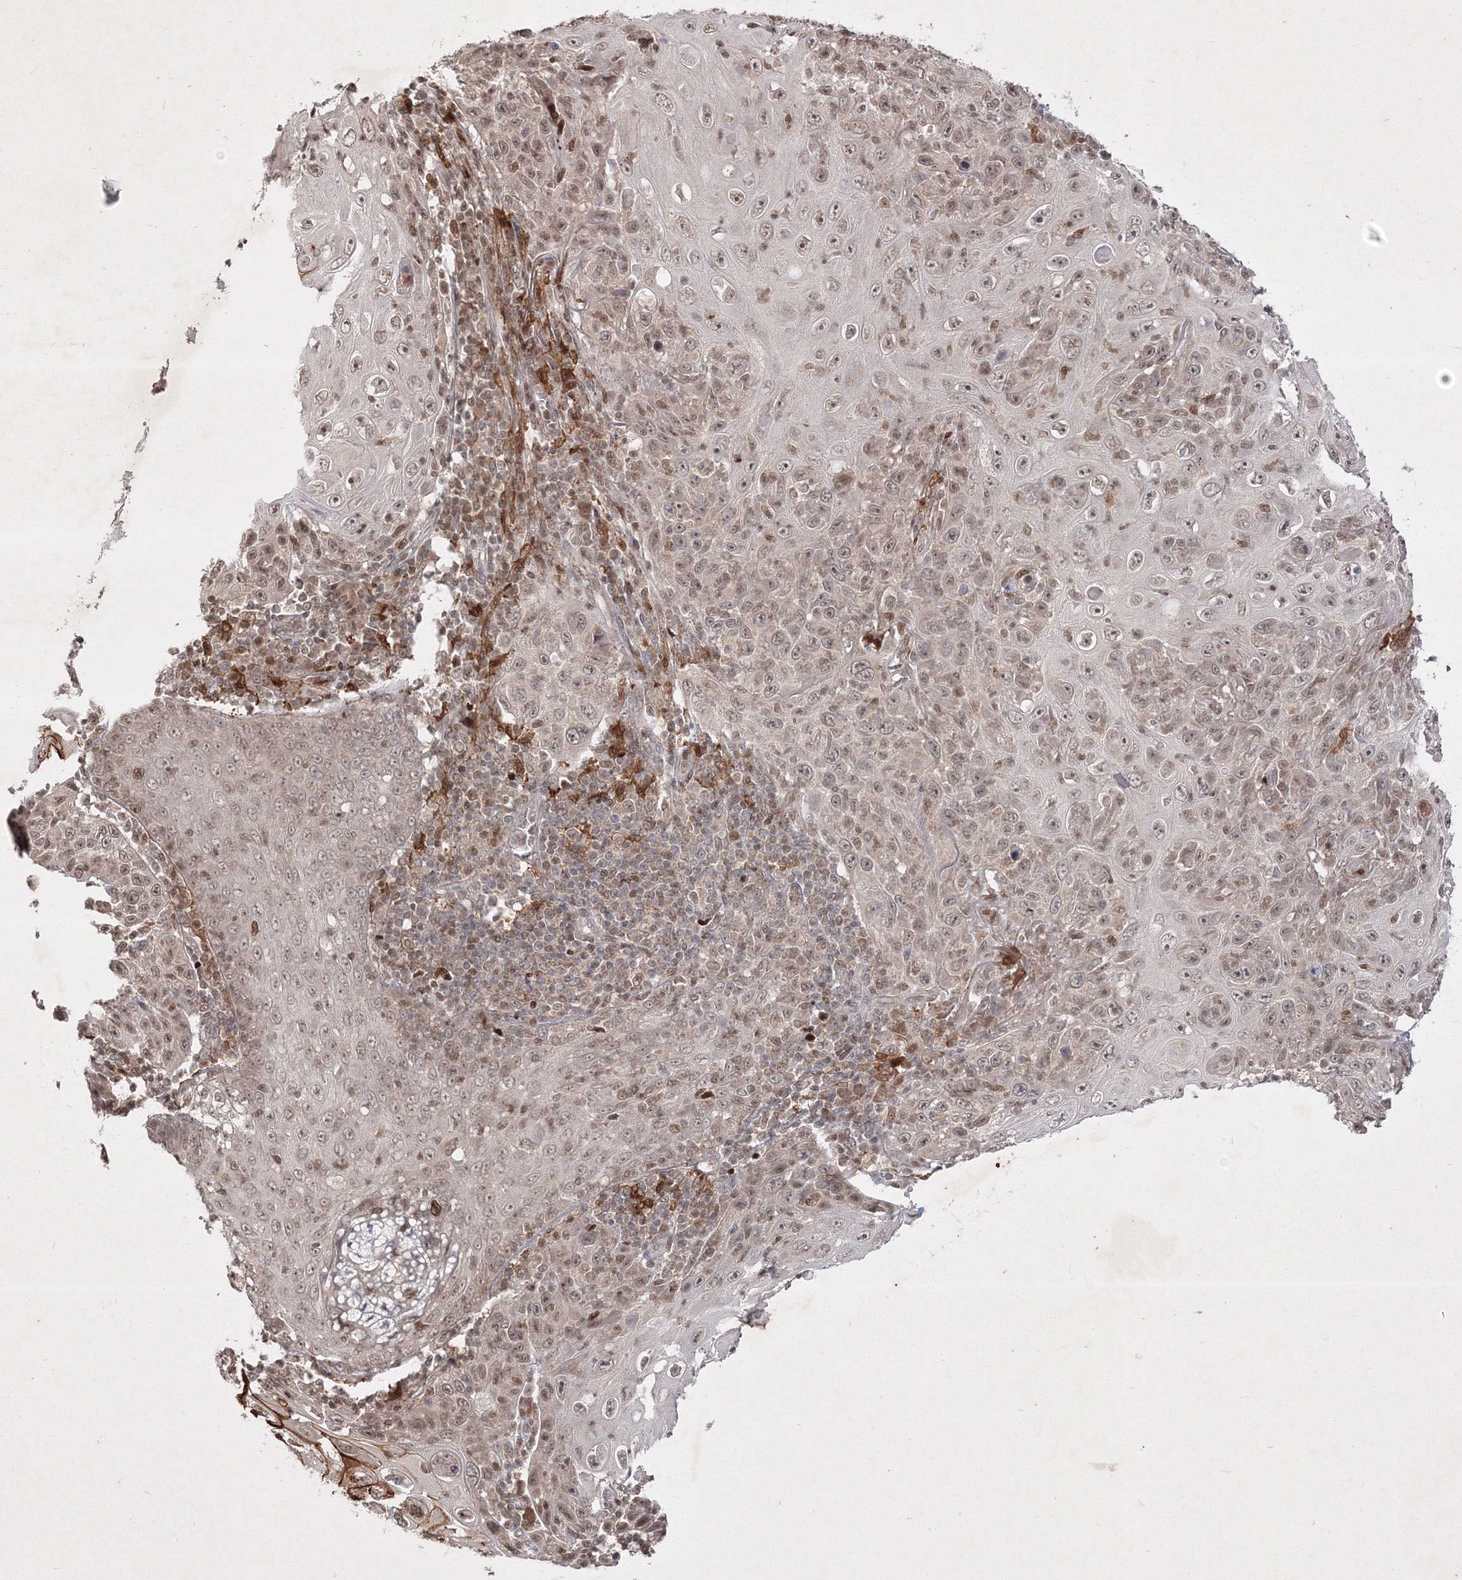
{"staining": {"intensity": "weak", "quantity": "25%-75%", "location": "nuclear"}, "tissue": "skin cancer", "cell_type": "Tumor cells", "image_type": "cancer", "snomed": [{"axis": "morphology", "description": "Squamous cell carcinoma, NOS"}, {"axis": "topography", "description": "Skin"}], "caption": "High-magnification brightfield microscopy of squamous cell carcinoma (skin) stained with DAB (brown) and counterstained with hematoxylin (blue). tumor cells exhibit weak nuclear staining is identified in approximately25%-75% of cells. The protein of interest is shown in brown color, while the nuclei are stained blue.", "gene": "TAB1", "patient": {"sex": "female", "age": 88}}